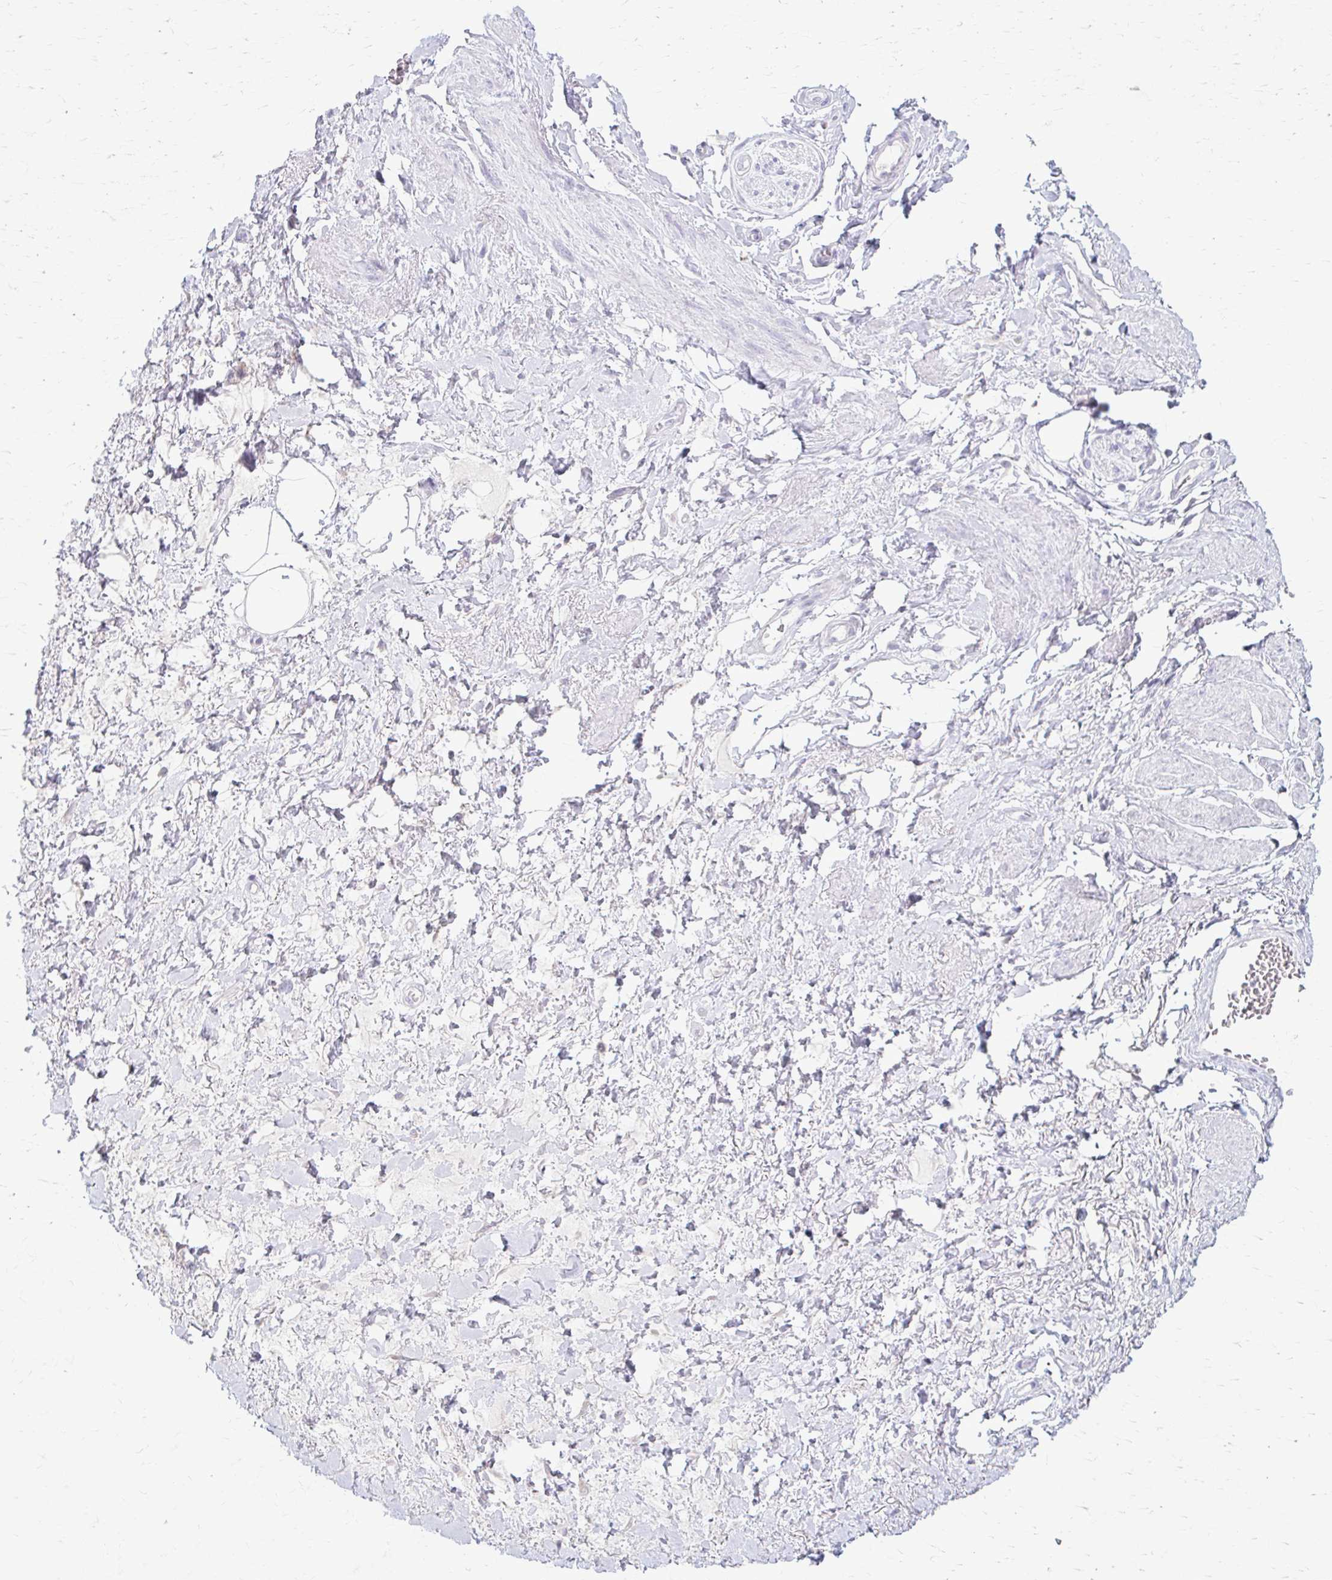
{"staining": {"intensity": "negative", "quantity": "none", "location": "none"}, "tissue": "adipose tissue", "cell_type": "Adipocytes", "image_type": "normal", "snomed": [{"axis": "morphology", "description": "Normal tissue, NOS"}, {"axis": "topography", "description": "Vagina"}, {"axis": "topography", "description": "Peripheral nerve tissue"}], "caption": "IHC histopathology image of benign adipose tissue stained for a protein (brown), which exhibits no positivity in adipocytes. (DAB (3,3'-diaminobenzidine) immunohistochemistry visualized using brightfield microscopy, high magnification).", "gene": "LDLRAP1", "patient": {"sex": "female", "age": 71}}